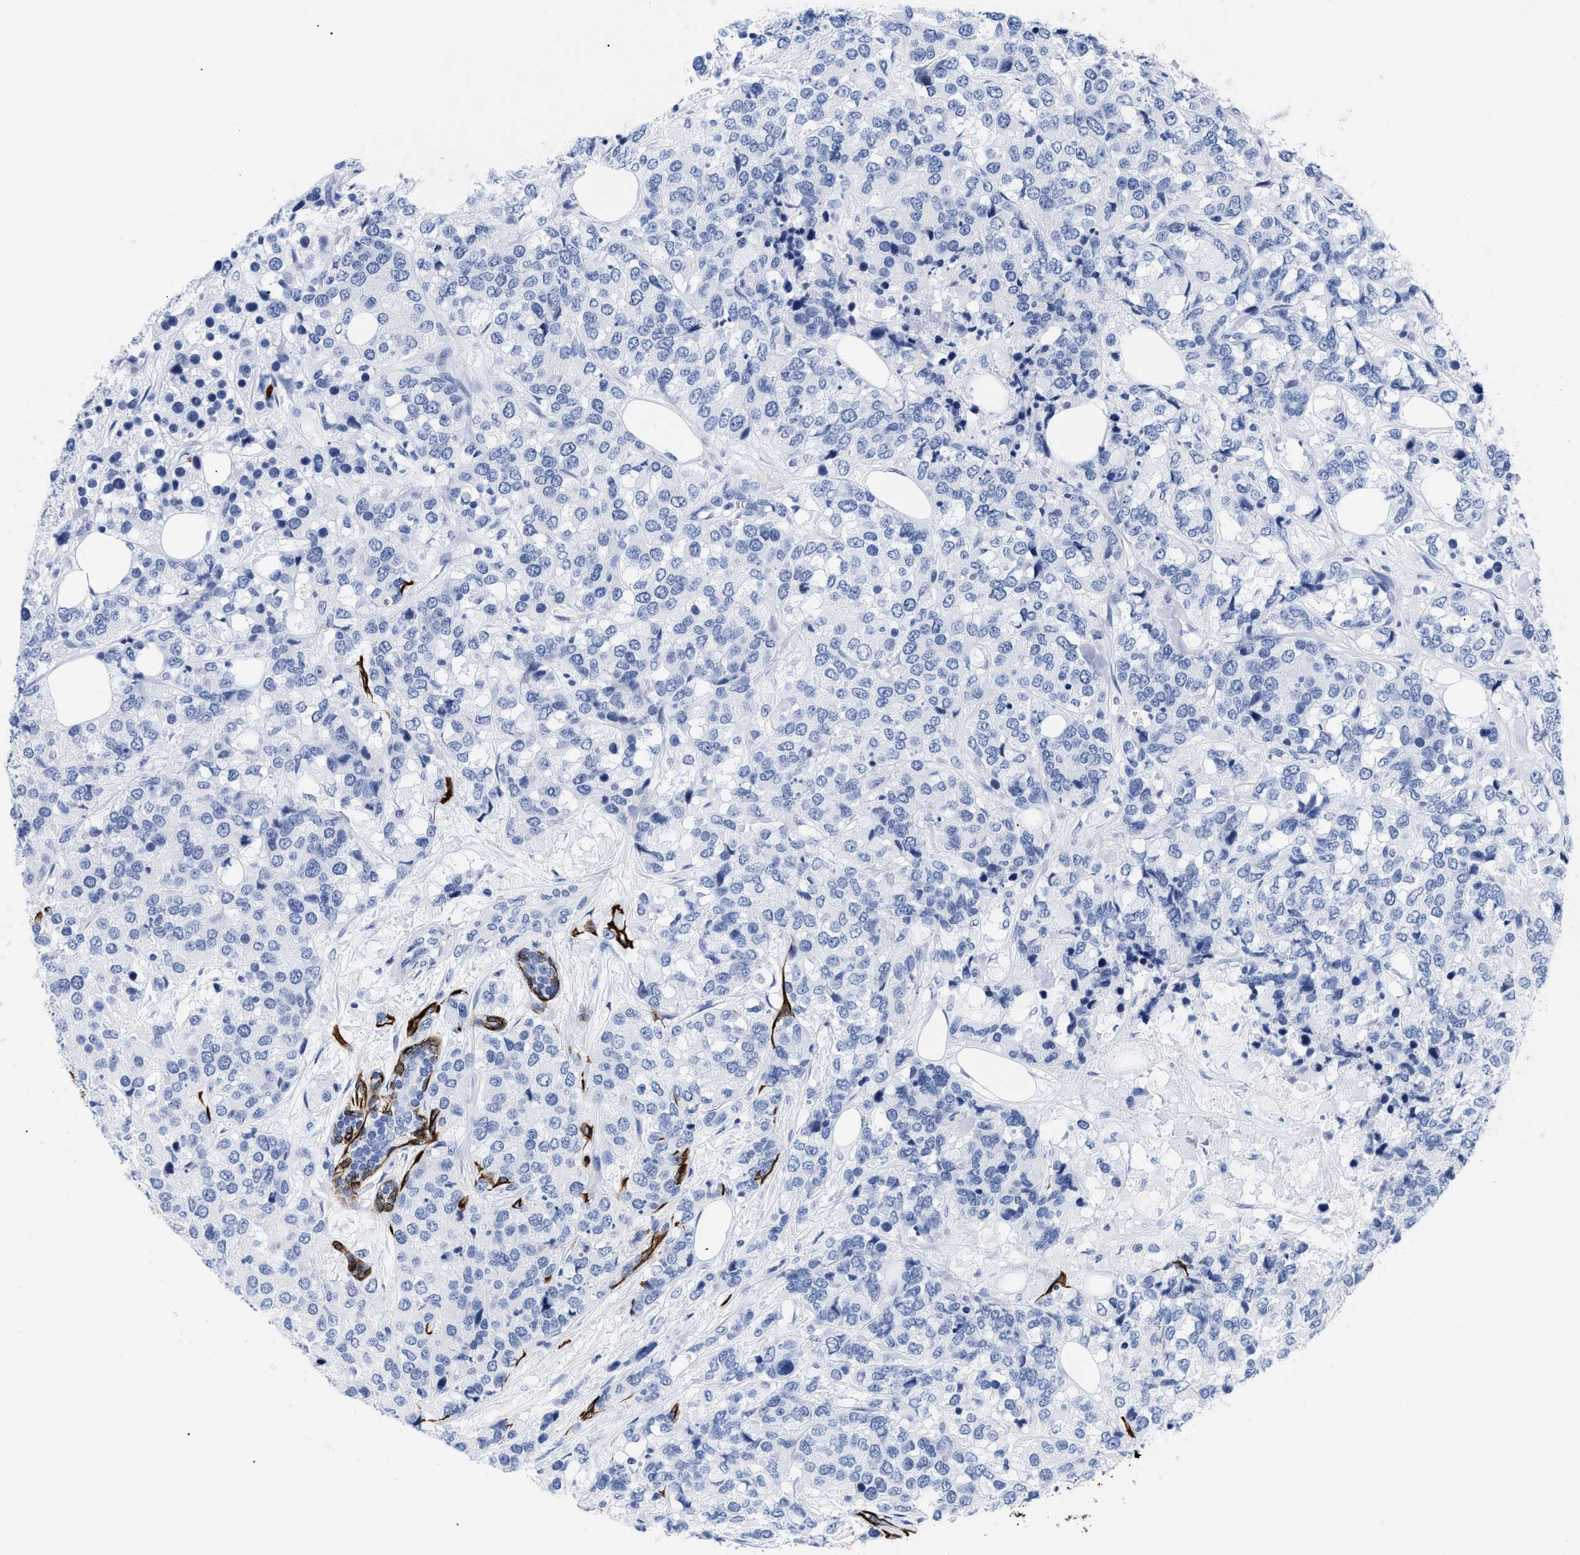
{"staining": {"intensity": "negative", "quantity": "none", "location": "none"}, "tissue": "breast cancer", "cell_type": "Tumor cells", "image_type": "cancer", "snomed": [{"axis": "morphology", "description": "Lobular carcinoma"}, {"axis": "topography", "description": "Breast"}], "caption": "Tumor cells are negative for brown protein staining in breast lobular carcinoma.", "gene": "DUSP26", "patient": {"sex": "female", "age": 59}}